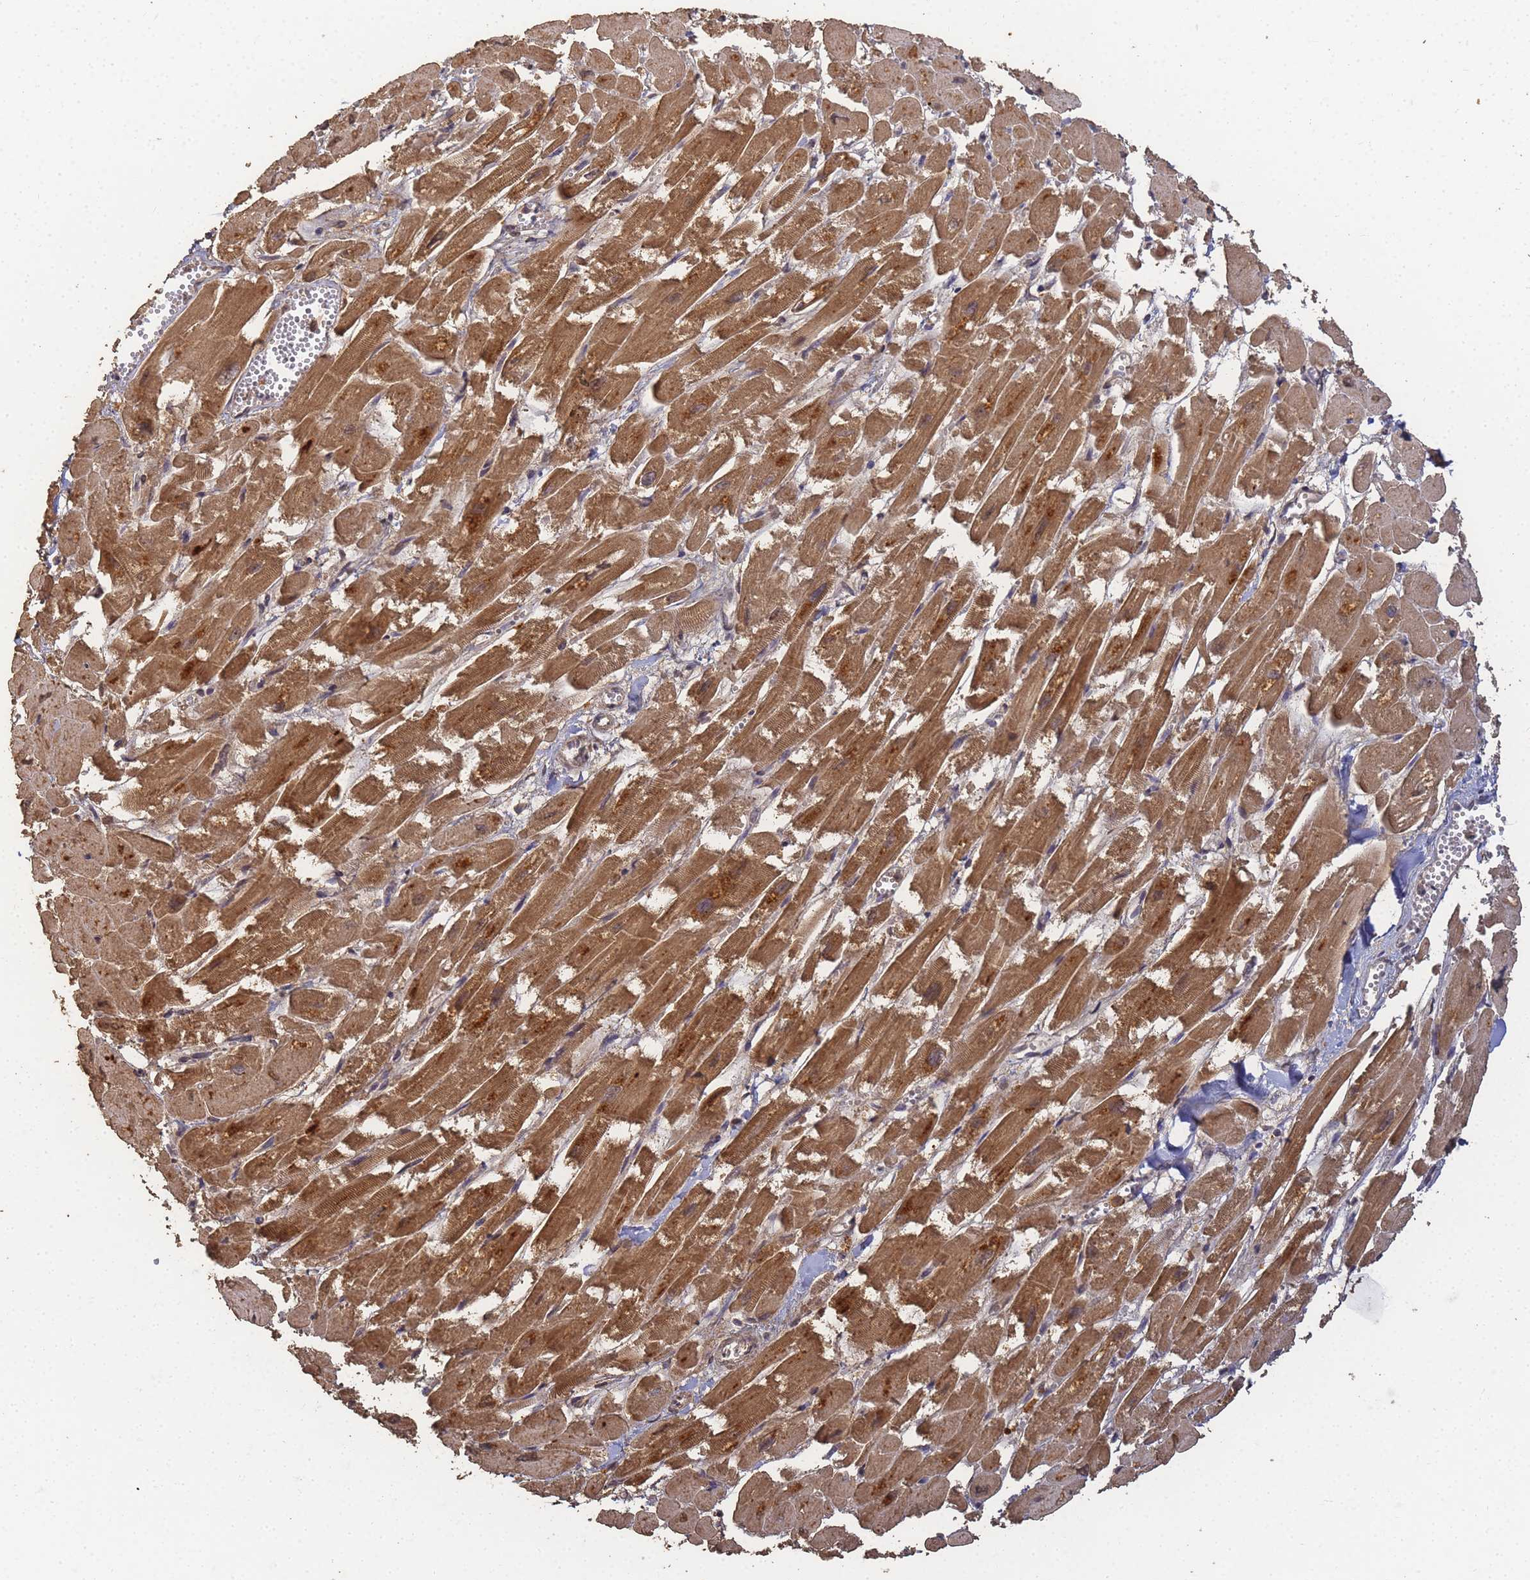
{"staining": {"intensity": "moderate", "quantity": "25%-75%", "location": "cytoplasmic/membranous"}, "tissue": "heart muscle", "cell_type": "Cardiomyocytes", "image_type": "normal", "snomed": [{"axis": "morphology", "description": "Normal tissue, NOS"}, {"axis": "topography", "description": "Heart"}], "caption": "Immunohistochemical staining of benign heart muscle reveals 25%-75% levels of moderate cytoplasmic/membranous protein expression in about 25%-75% of cardiomyocytes.", "gene": "ALKBH1", "patient": {"sex": "male", "age": 54}}